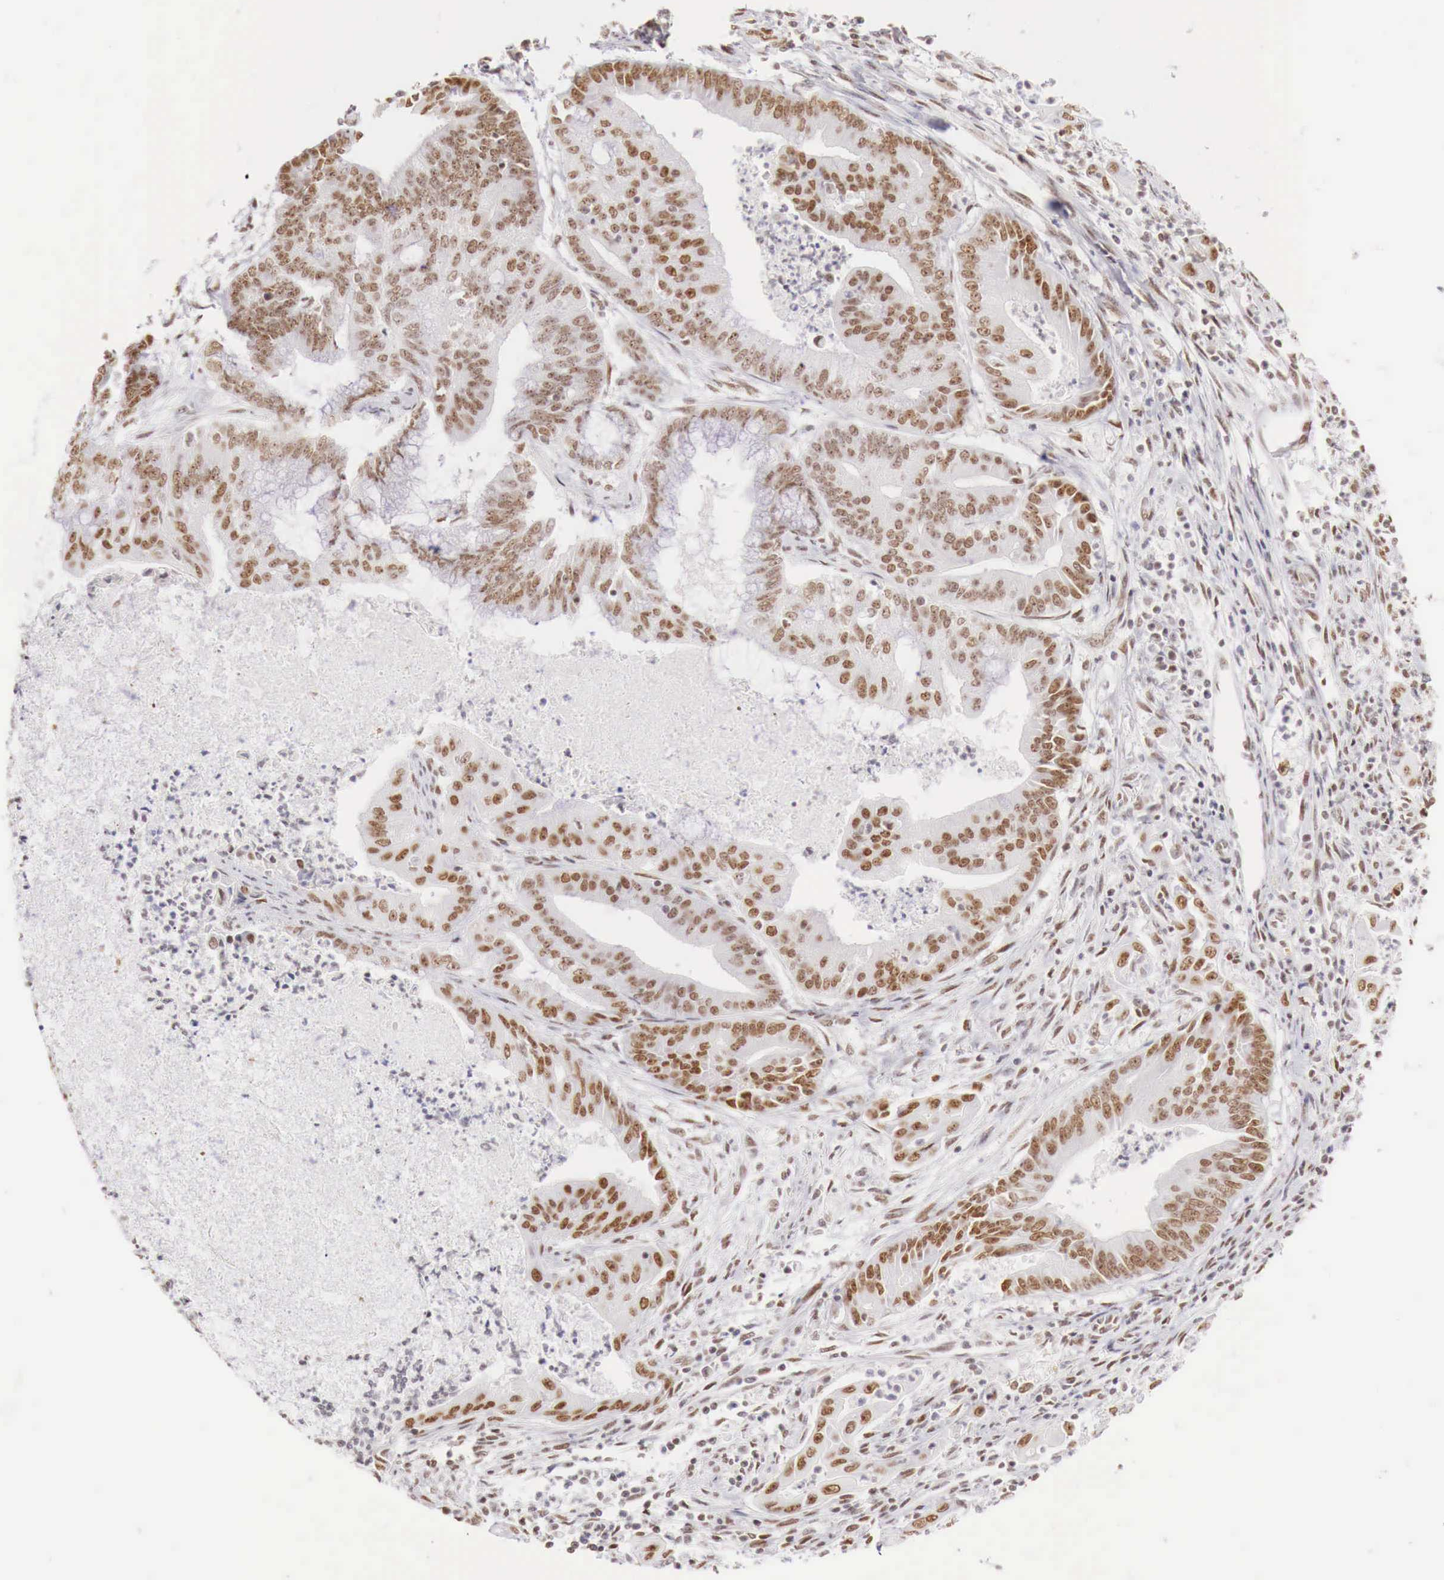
{"staining": {"intensity": "moderate", "quantity": "25%-75%", "location": "nuclear"}, "tissue": "endometrial cancer", "cell_type": "Tumor cells", "image_type": "cancer", "snomed": [{"axis": "morphology", "description": "Adenocarcinoma, NOS"}, {"axis": "topography", "description": "Endometrium"}], "caption": "Immunohistochemistry (IHC) photomicrograph of endometrial cancer (adenocarcinoma) stained for a protein (brown), which displays medium levels of moderate nuclear staining in approximately 25%-75% of tumor cells.", "gene": "PHF14", "patient": {"sex": "female", "age": 63}}